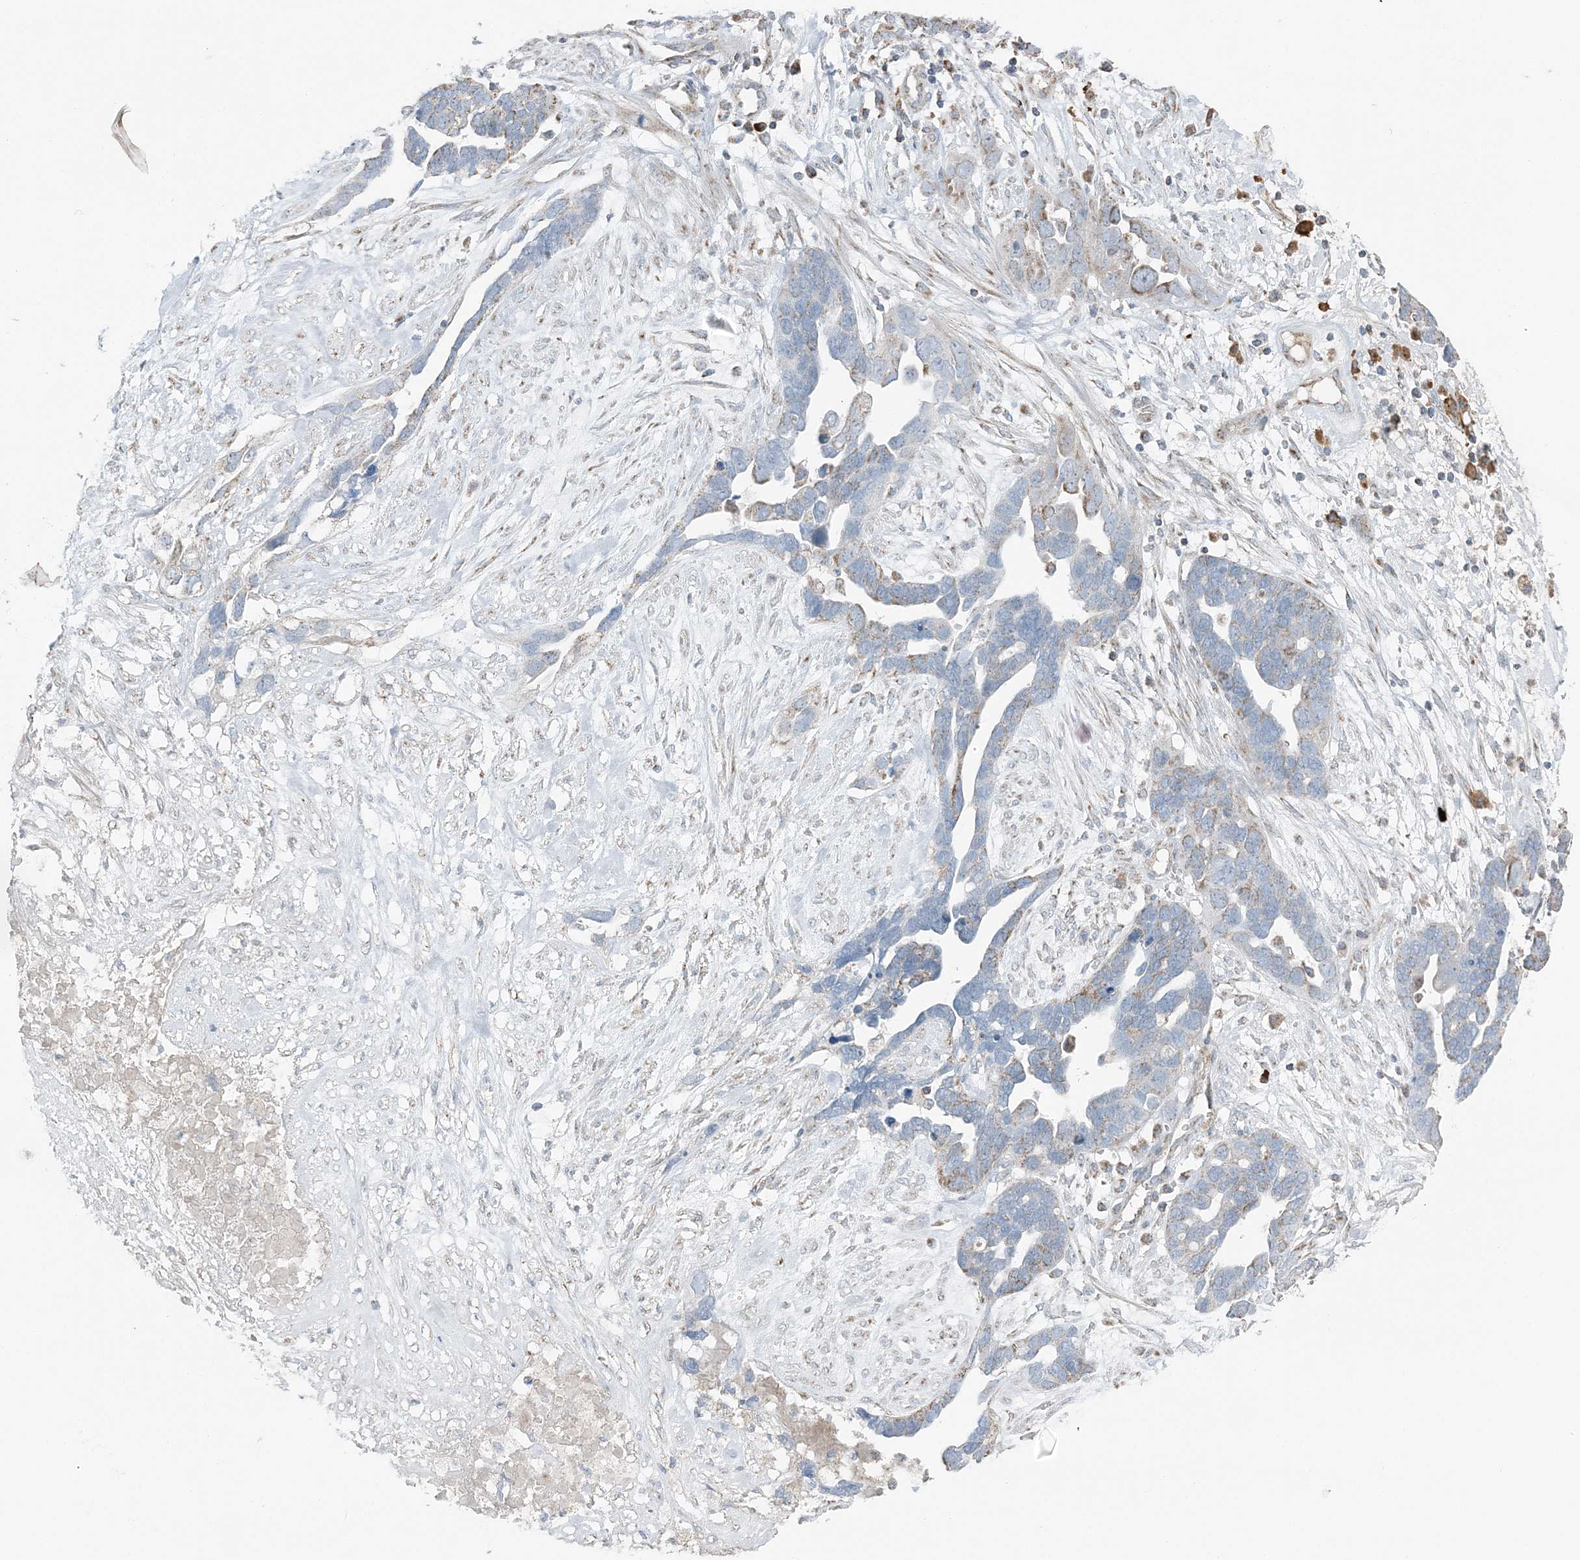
{"staining": {"intensity": "weak", "quantity": "25%-75%", "location": "cytoplasmic/membranous"}, "tissue": "ovarian cancer", "cell_type": "Tumor cells", "image_type": "cancer", "snomed": [{"axis": "morphology", "description": "Cystadenocarcinoma, serous, NOS"}, {"axis": "topography", "description": "Ovary"}], "caption": "This micrograph shows ovarian cancer stained with immunohistochemistry to label a protein in brown. The cytoplasmic/membranous of tumor cells show weak positivity for the protein. Nuclei are counter-stained blue.", "gene": "SLC22A16", "patient": {"sex": "female", "age": 54}}